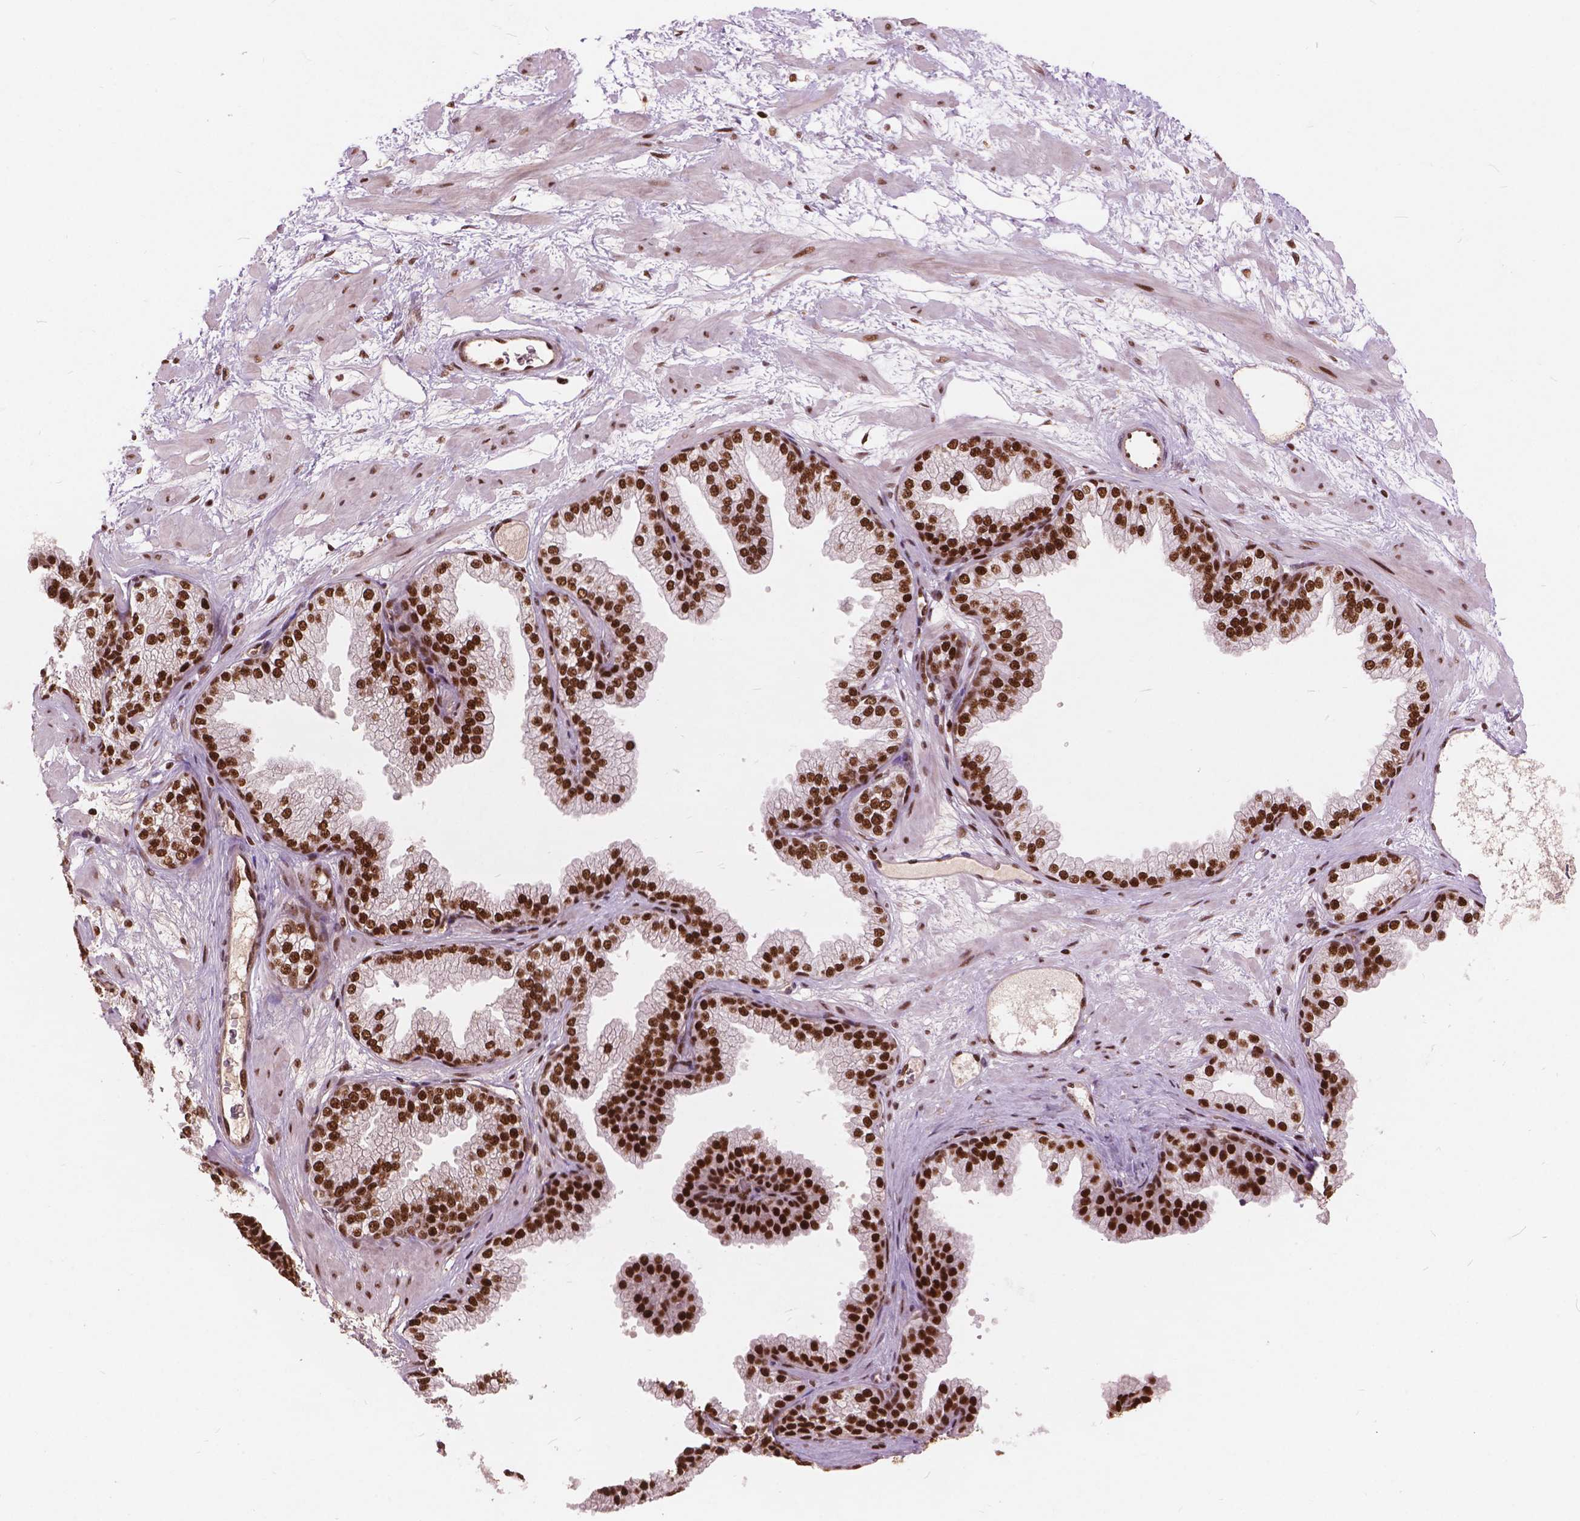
{"staining": {"intensity": "strong", "quantity": ">75%", "location": "nuclear"}, "tissue": "prostate", "cell_type": "Glandular cells", "image_type": "normal", "snomed": [{"axis": "morphology", "description": "Normal tissue, NOS"}, {"axis": "topography", "description": "Prostate"}], "caption": "Prostate was stained to show a protein in brown. There is high levels of strong nuclear expression in approximately >75% of glandular cells. The staining was performed using DAB, with brown indicating positive protein expression. Nuclei are stained blue with hematoxylin.", "gene": "ANP32A", "patient": {"sex": "male", "age": 37}}